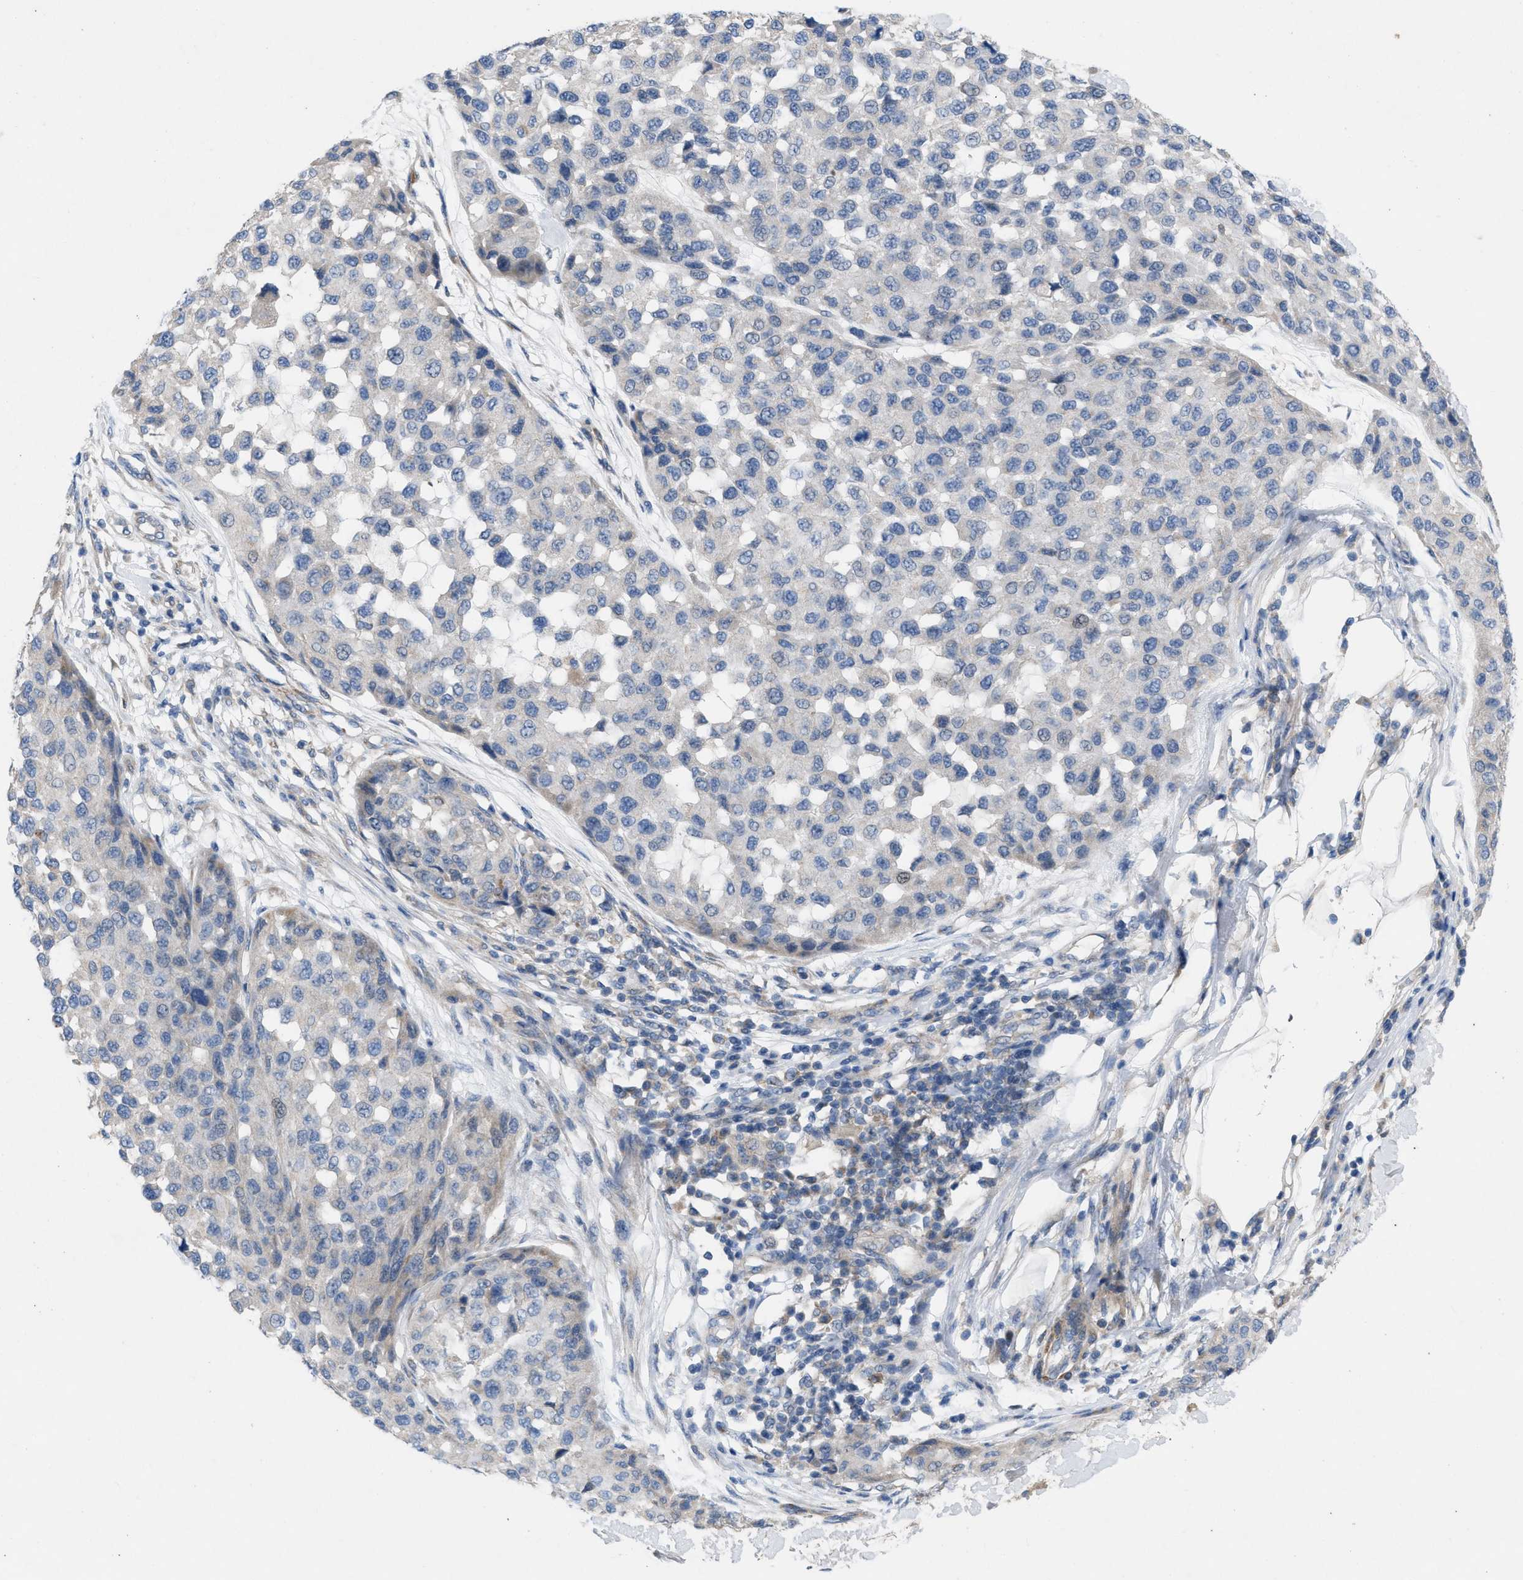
{"staining": {"intensity": "negative", "quantity": "none", "location": "none"}, "tissue": "melanoma", "cell_type": "Tumor cells", "image_type": "cancer", "snomed": [{"axis": "morphology", "description": "Normal tissue, NOS"}, {"axis": "morphology", "description": "Malignant melanoma, NOS"}, {"axis": "topography", "description": "Skin"}], "caption": "This is a image of immunohistochemistry staining of malignant melanoma, which shows no positivity in tumor cells.", "gene": "PLPPR5", "patient": {"sex": "male", "age": 62}}